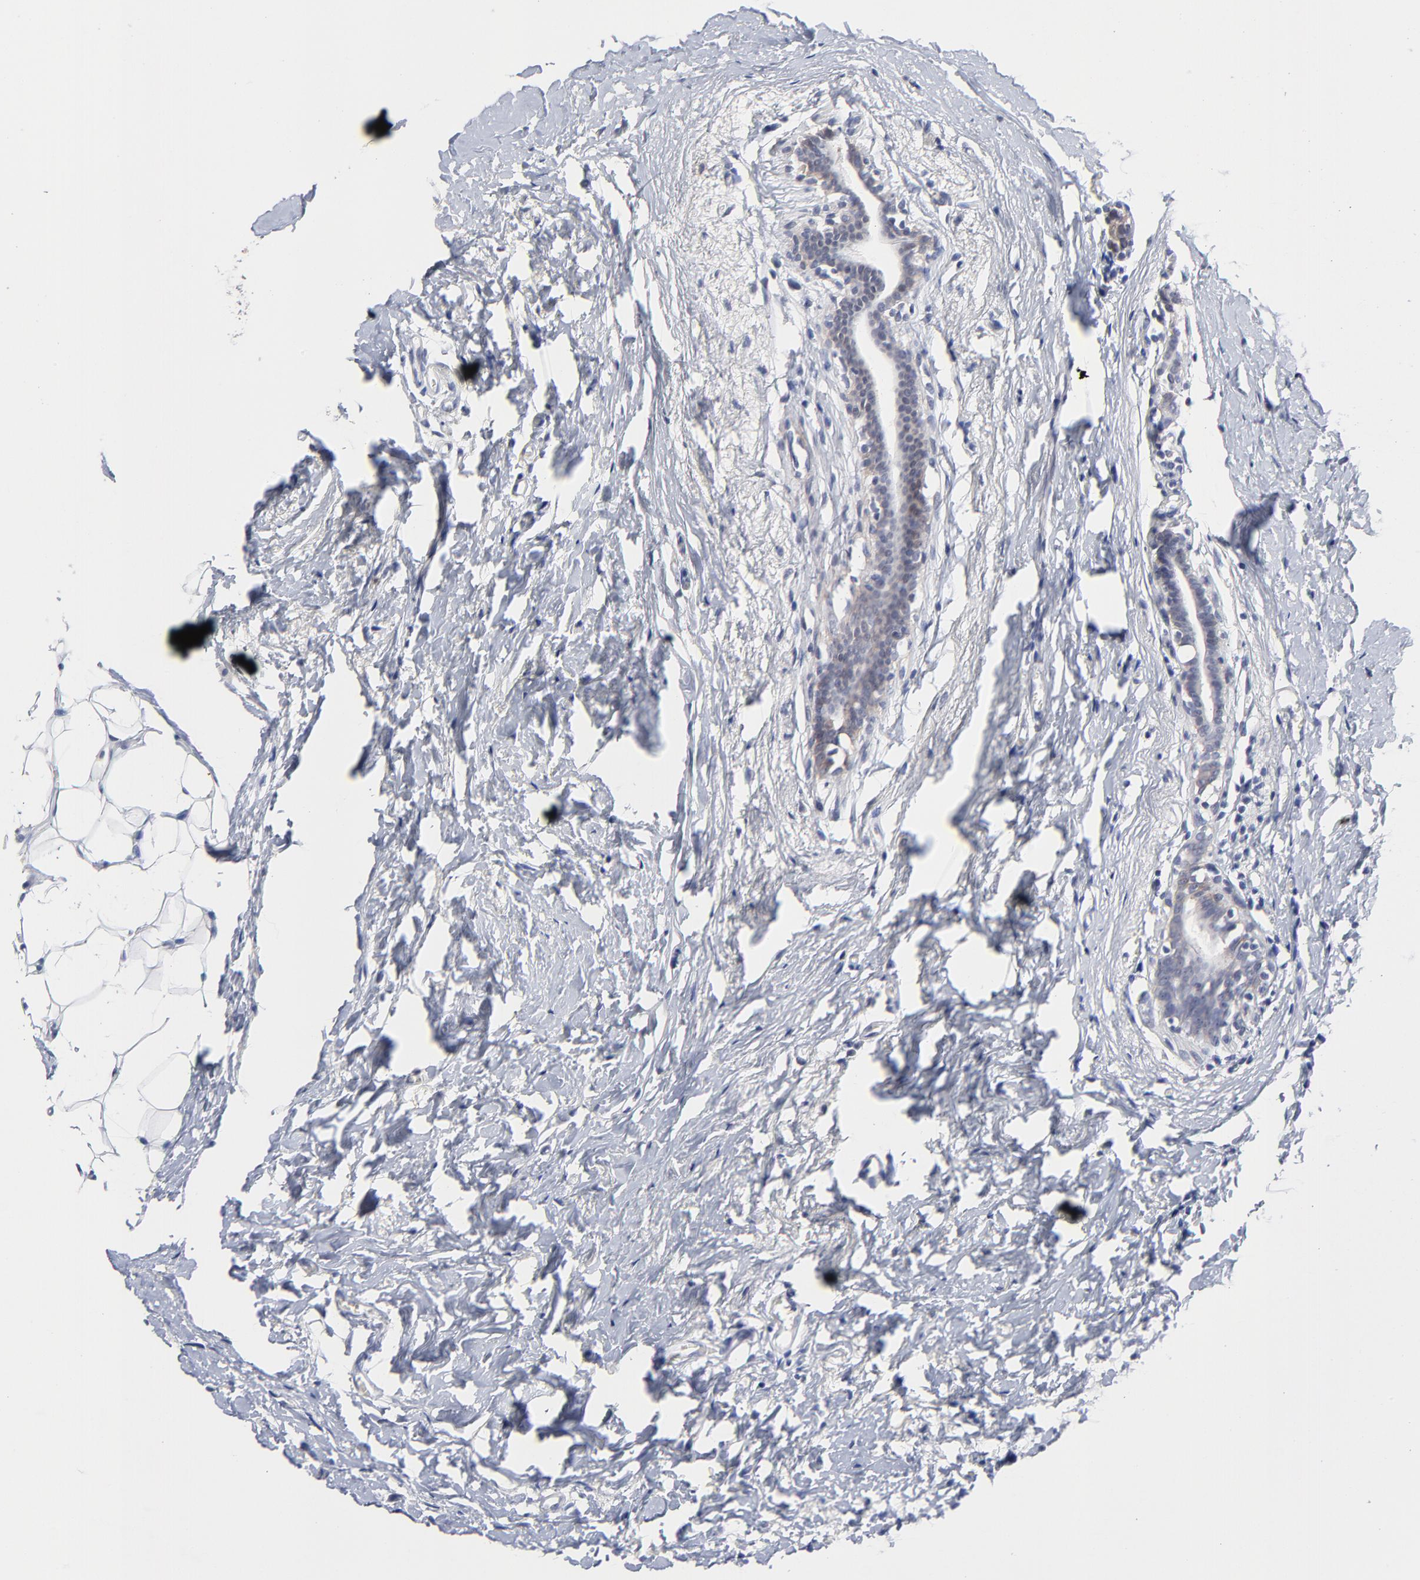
{"staining": {"intensity": "negative", "quantity": "none", "location": "none"}, "tissue": "breast cancer", "cell_type": "Tumor cells", "image_type": "cancer", "snomed": [{"axis": "morphology", "description": "Lobular carcinoma"}, {"axis": "topography", "description": "Breast"}], "caption": "High magnification brightfield microscopy of breast lobular carcinoma stained with DAB (brown) and counterstained with hematoxylin (blue): tumor cells show no significant positivity.", "gene": "CXADR", "patient": {"sex": "female", "age": 57}}